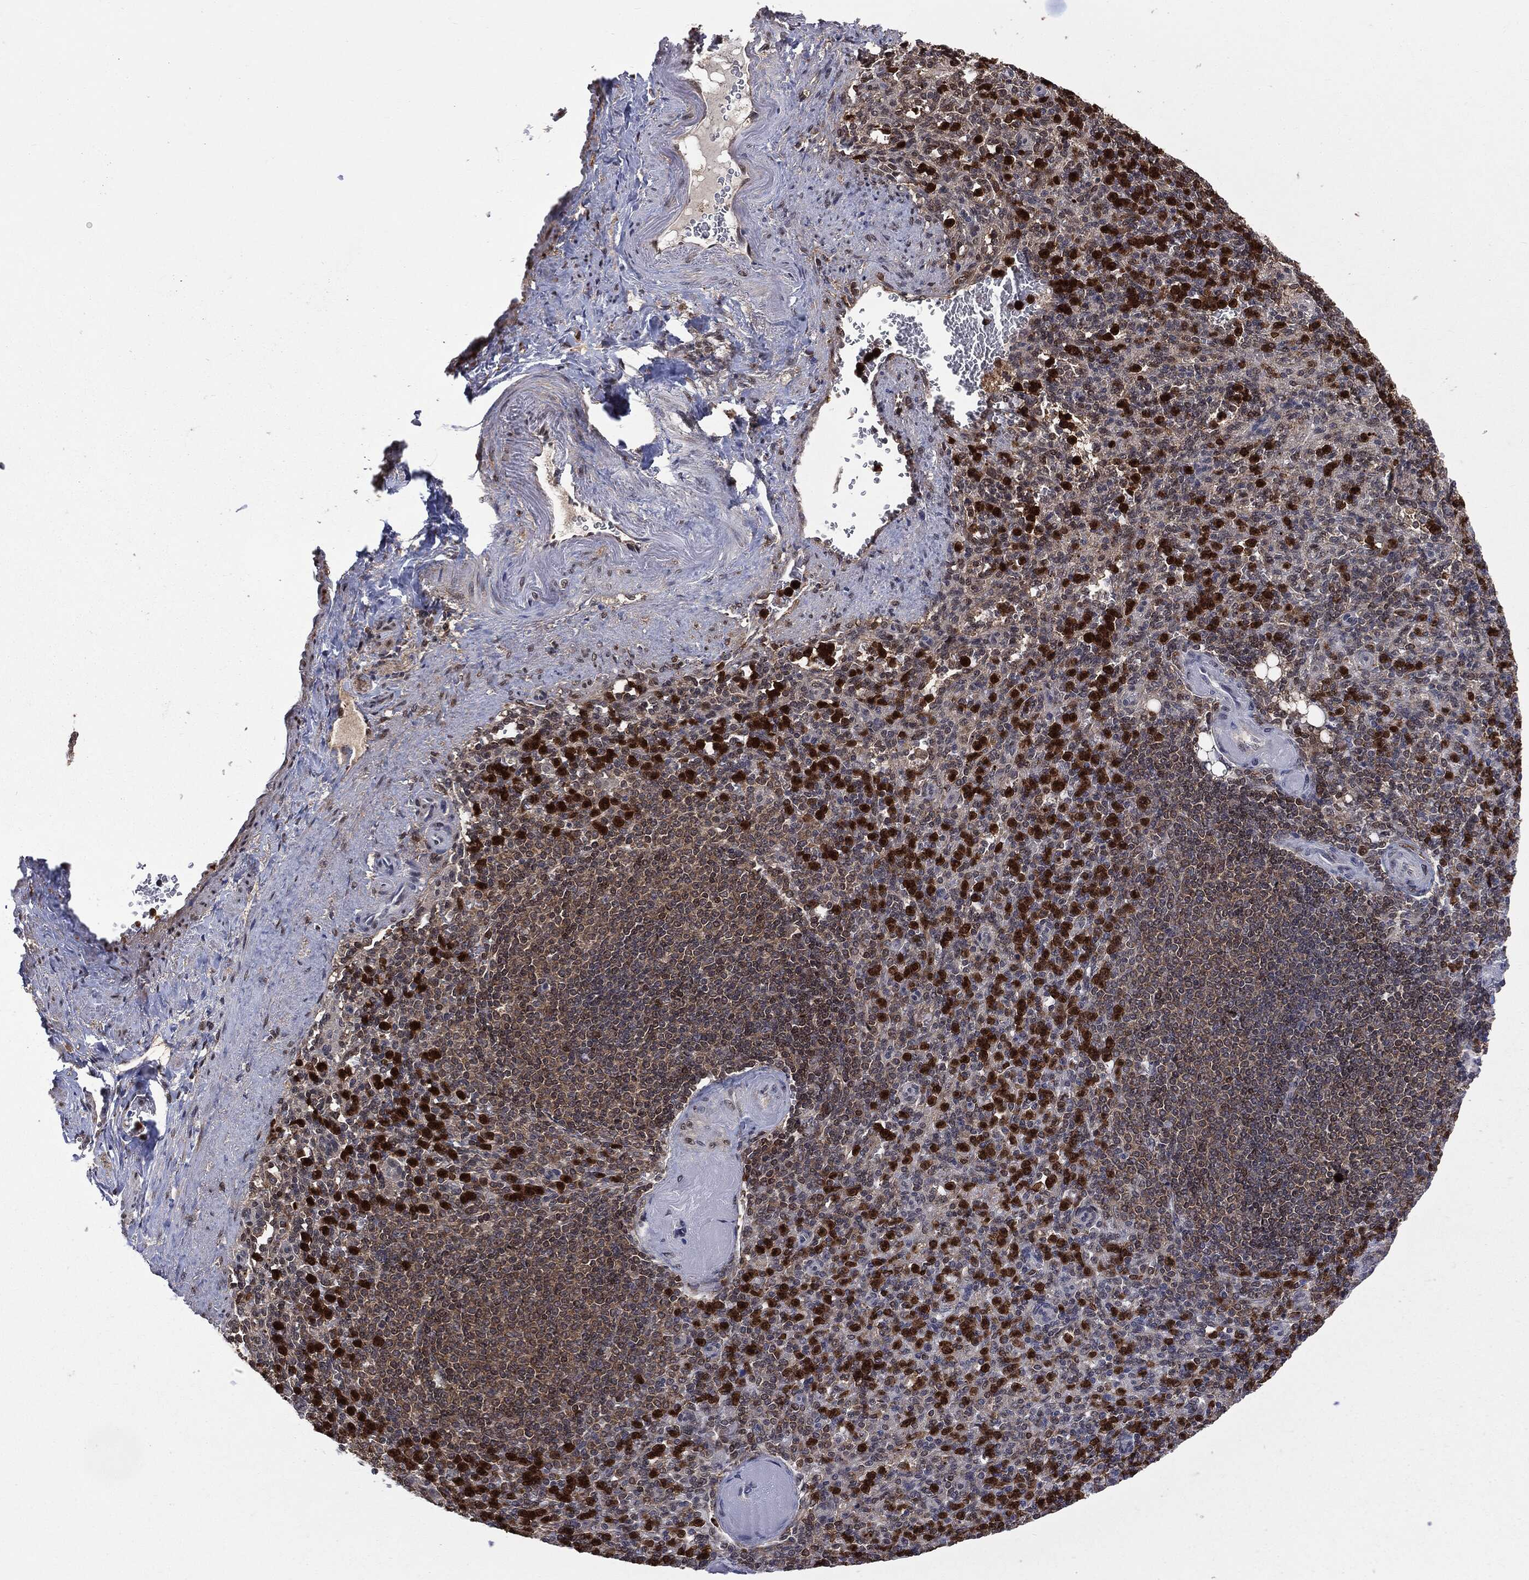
{"staining": {"intensity": "strong", "quantity": "<25%", "location": "cytoplasmic/membranous,nuclear"}, "tissue": "spleen", "cell_type": "Cells in red pulp", "image_type": "normal", "snomed": [{"axis": "morphology", "description": "Normal tissue, NOS"}, {"axis": "topography", "description": "Spleen"}], "caption": "High-power microscopy captured an immunohistochemistry photomicrograph of unremarkable spleen, revealing strong cytoplasmic/membranous,nuclear staining in approximately <25% of cells in red pulp. The staining was performed using DAB (3,3'-diaminobenzidine), with brown indicating positive protein expression. Nuclei are stained blue with hematoxylin.", "gene": "GPI", "patient": {"sex": "female", "age": 74}}